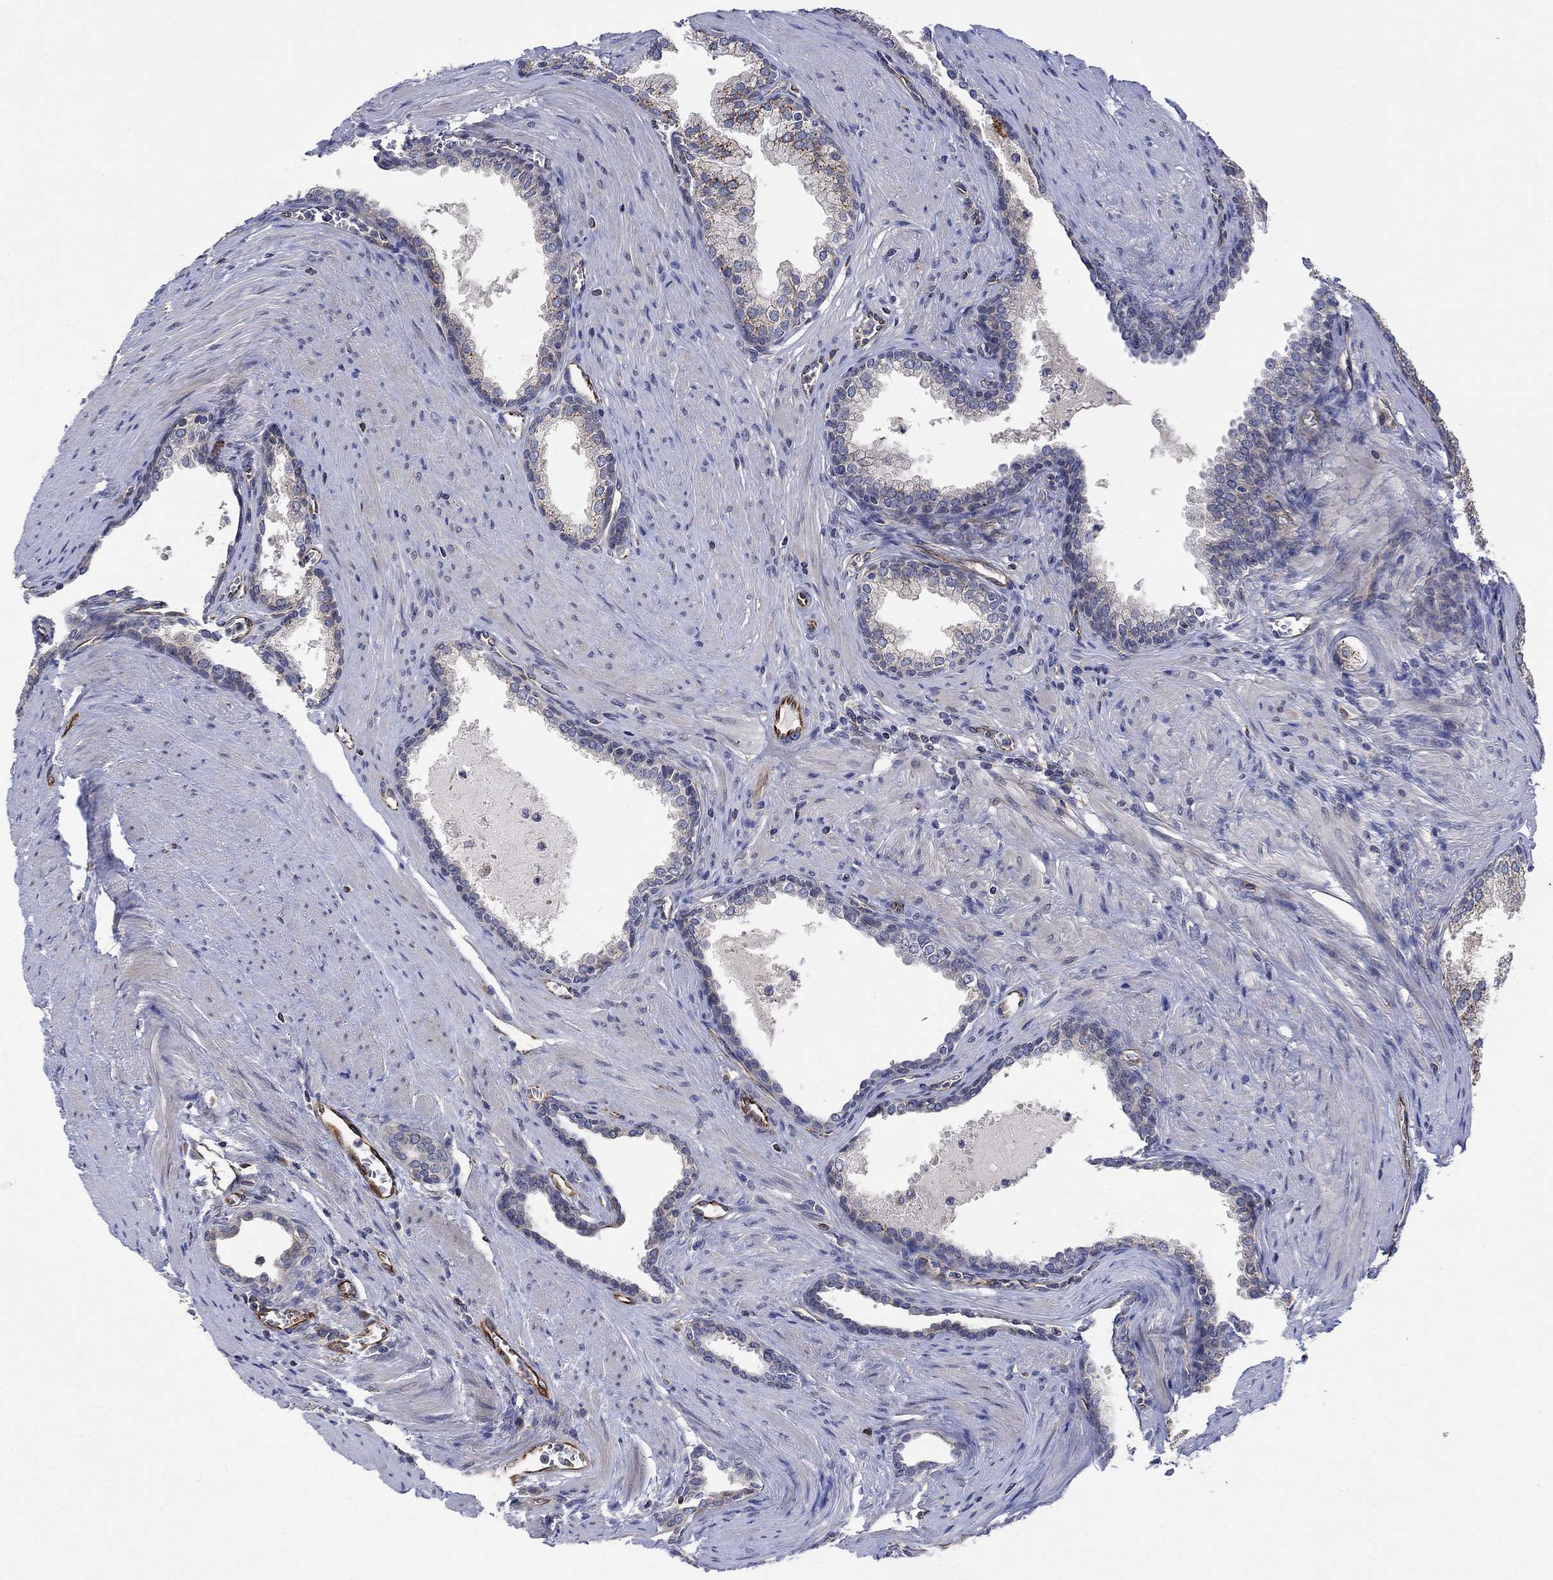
{"staining": {"intensity": "negative", "quantity": "none", "location": "none"}, "tissue": "prostate cancer", "cell_type": "Tumor cells", "image_type": "cancer", "snomed": [{"axis": "morphology", "description": "Adenocarcinoma, NOS"}, {"axis": "topography", "description": "Prostate"}], "caption": "A micrograph of human prostate adenocarcinoma is negative for staining in tumor cells.", "gene": "CAMK1D", "patient": {"sex": "male", "age": 66}}